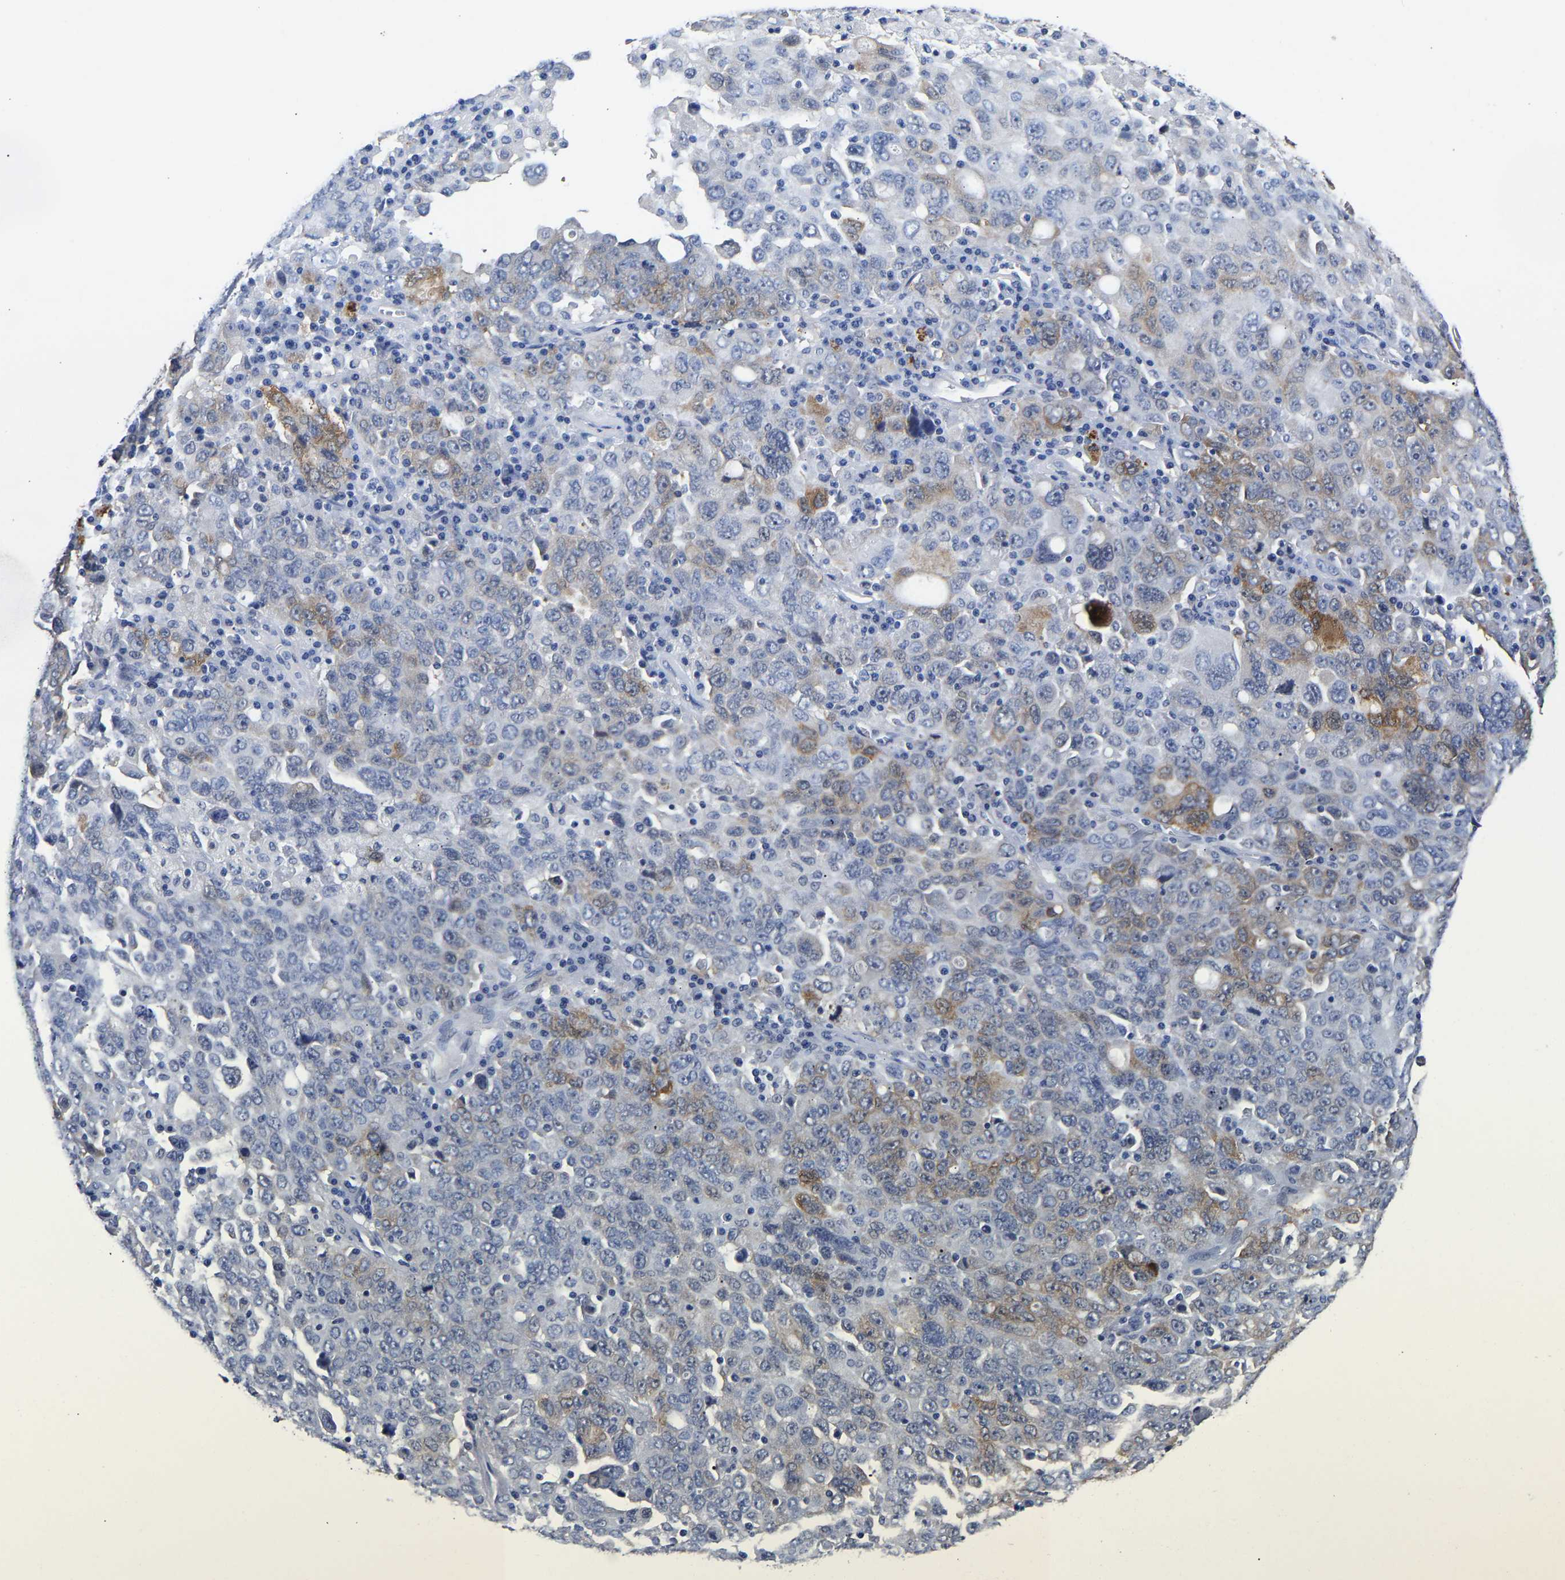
{"staining": {"intensity": "weak", "quantity": "<25%", "location": "cytoplasmic/membranous"}, "tissue": "ovarian cancer", "cell_type": "Tumor cells", "image_type": "cancer", "snomed": [{"axis": "morphology", "description": "Carcinoma, endometroid"}, {"axis": "topography", "description": "Ovary"}], "caption": "The micrograph reveals no significant staining in tumor cells of endometroid carcinoma (ovarian). Brightfield microscopy of IHC stained with DAB (3,3'-diaminobenzidine) (brown) and hematoxylin (blue), captured at high magnification.", "gene": "CCDC6", "patient": {"sex": "female", "age": 62}}